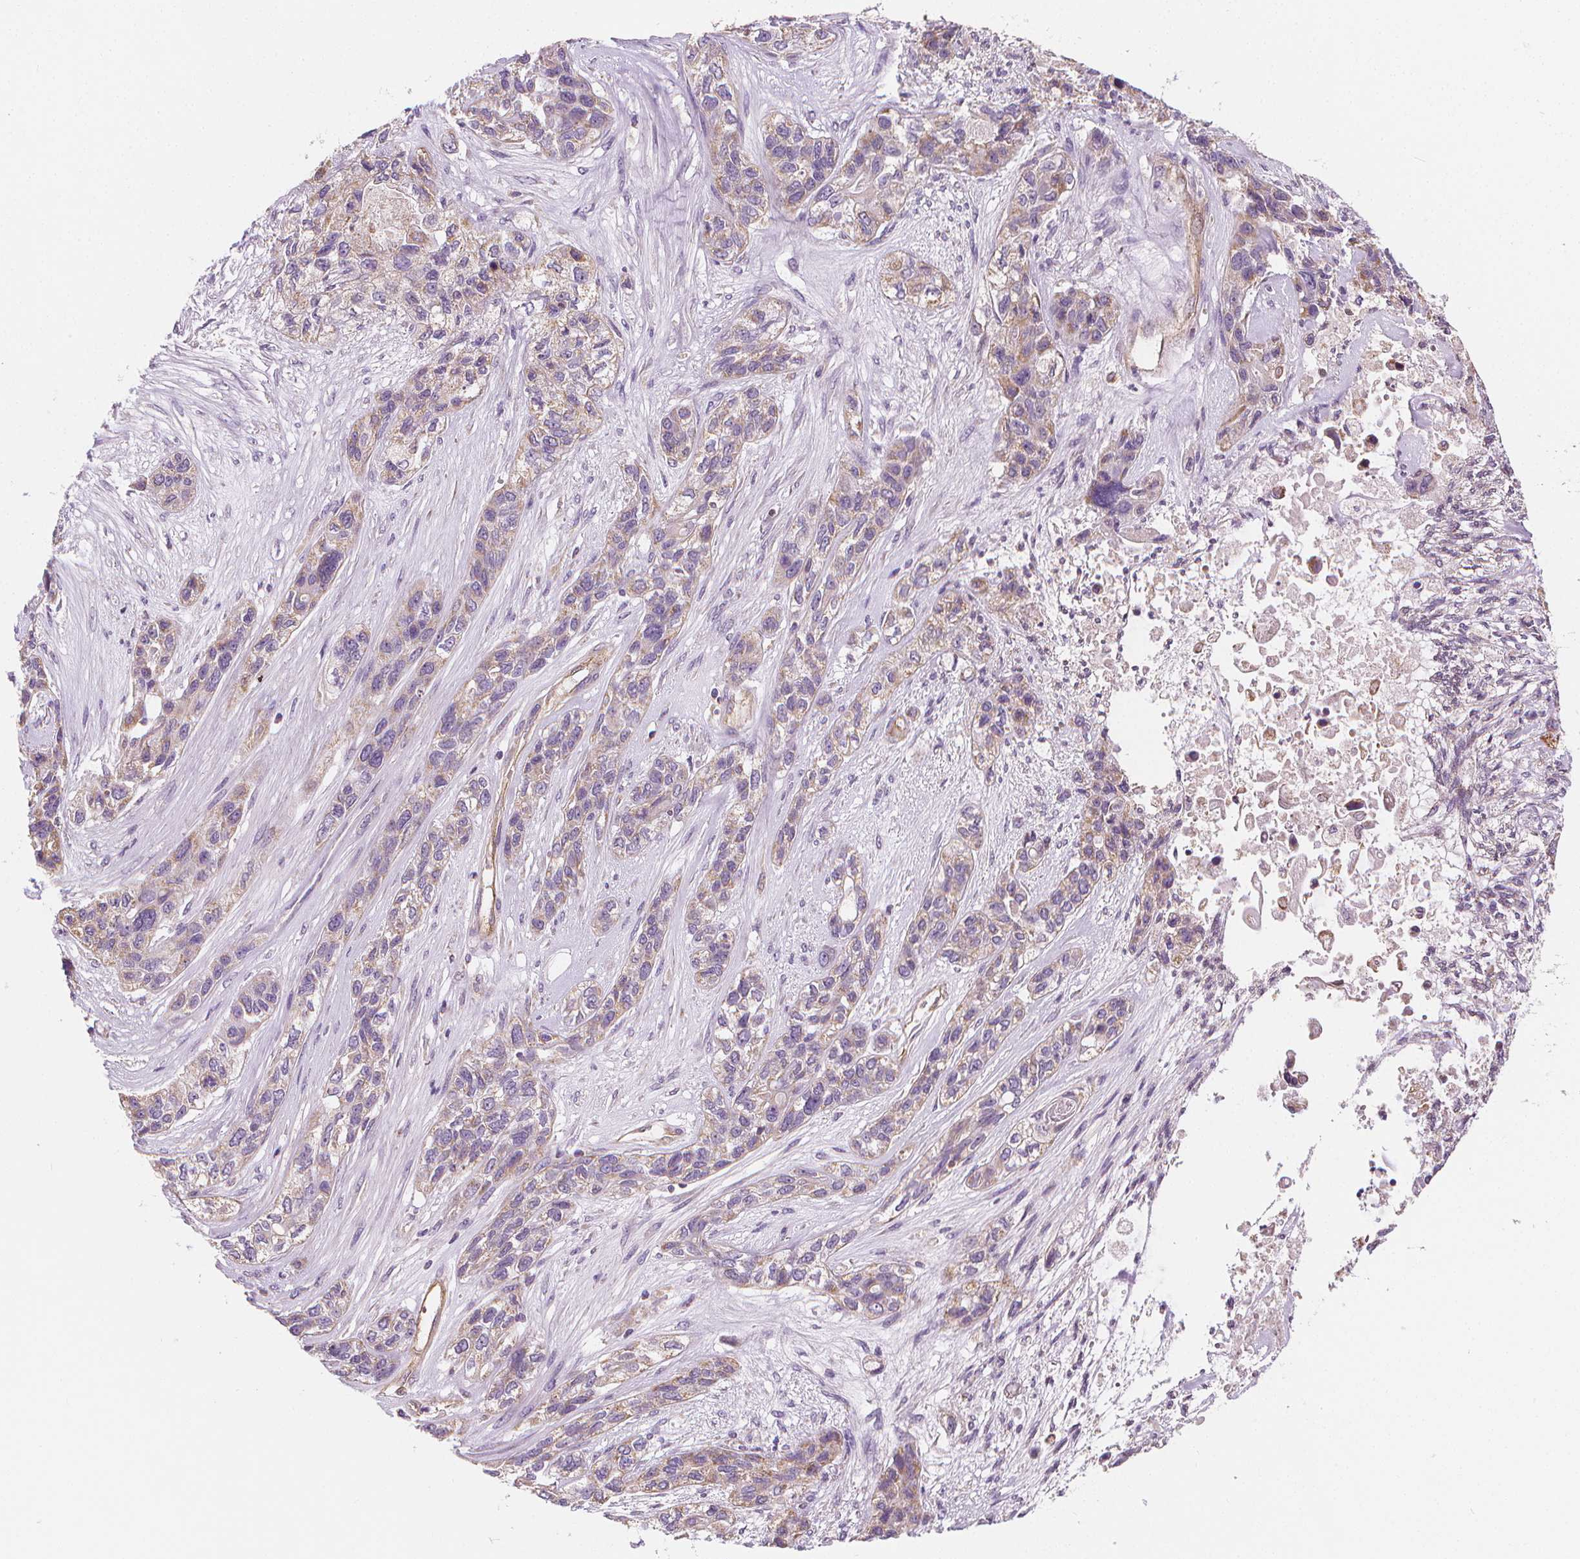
{"staining": {"intensity": "weak", "quantity": "25%-75%", "location": "cytoplasmic/membranous"}, "tissue": "lung cancer", "cell_type": "Tumor cells", "image_type": "cancer", "snomed": [{"axis": "morphology", "description": "Squamous cell carcinoma, NOS"}, {"axis": "topography", "description": "Lung"}], "caption": "Immunohistochemistry (DAB (3,3'-diaminobenzidine)) staining of lung cancer (squamous cell carcinoma) reveals weak cytoplasmic/membranous protein positivity in about 25%-75% of tumor cells. The staining was performed using DAB to visualize the protein expression in brown, while the nuclei were stained in blue with hematoxylin (Magnification: 20x).", "gene": "RAB20", "patient": {"sex": "female", "age": 70}}